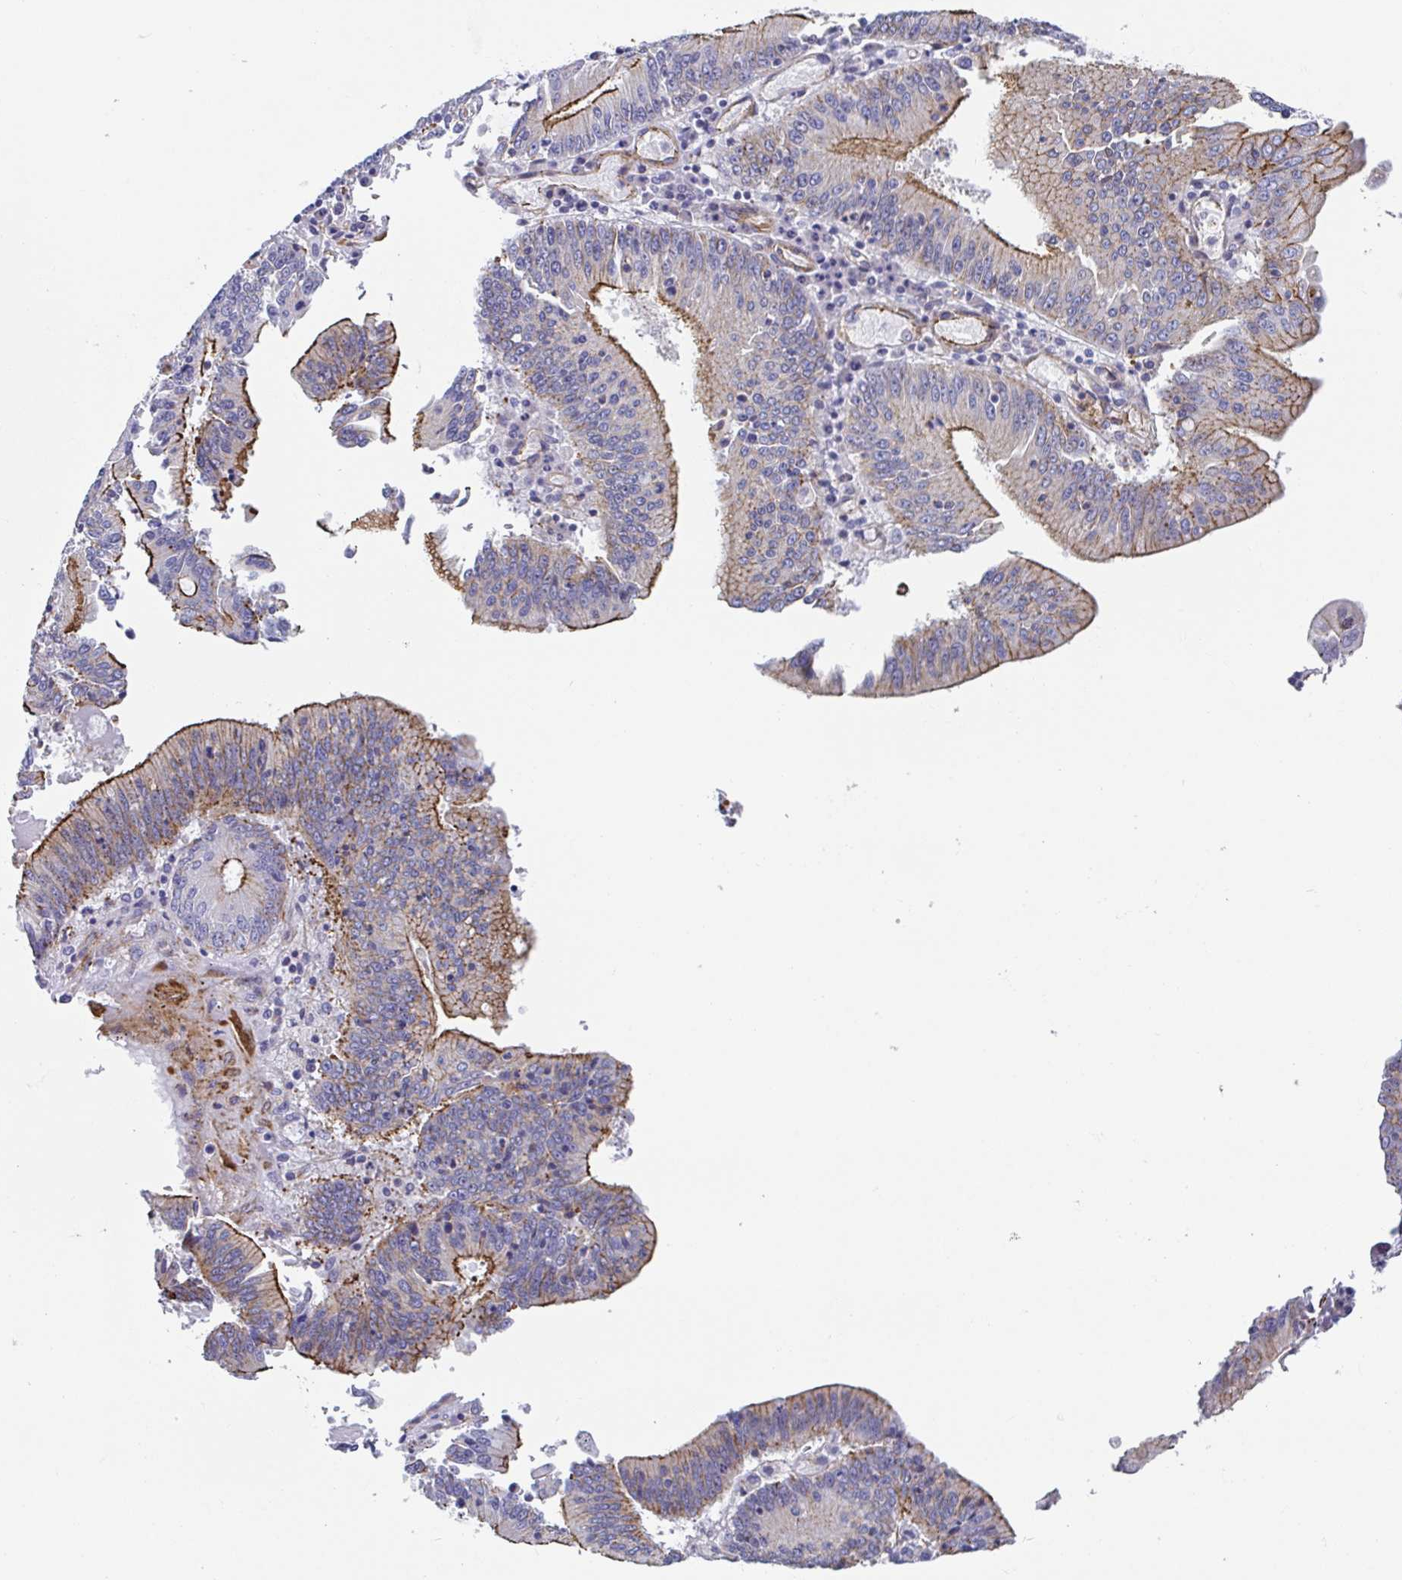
{"staining": {"intensity": "moderate", "quantity": "25%-75%", "location": "cytoplasmic/membranous"}, "tissue": "stomach cancer", "cell_type": "Tumor cells", "image_type": "cancer", "snomed": [{"axis": "morphology", "description": "Adenocarcinoma, NOS"}, {"axis": "topography", "description": "Stomach, upper"}], "caption": "High-power microscopy captured an immunohistochemistry photomicrograph of stomach cancer, revealing moderate cytoplasmic/membranous expression in about 25%-75% of tumor cells.", "gene": "TRAM2", "patient": {"sex": "male", "age": 68}}